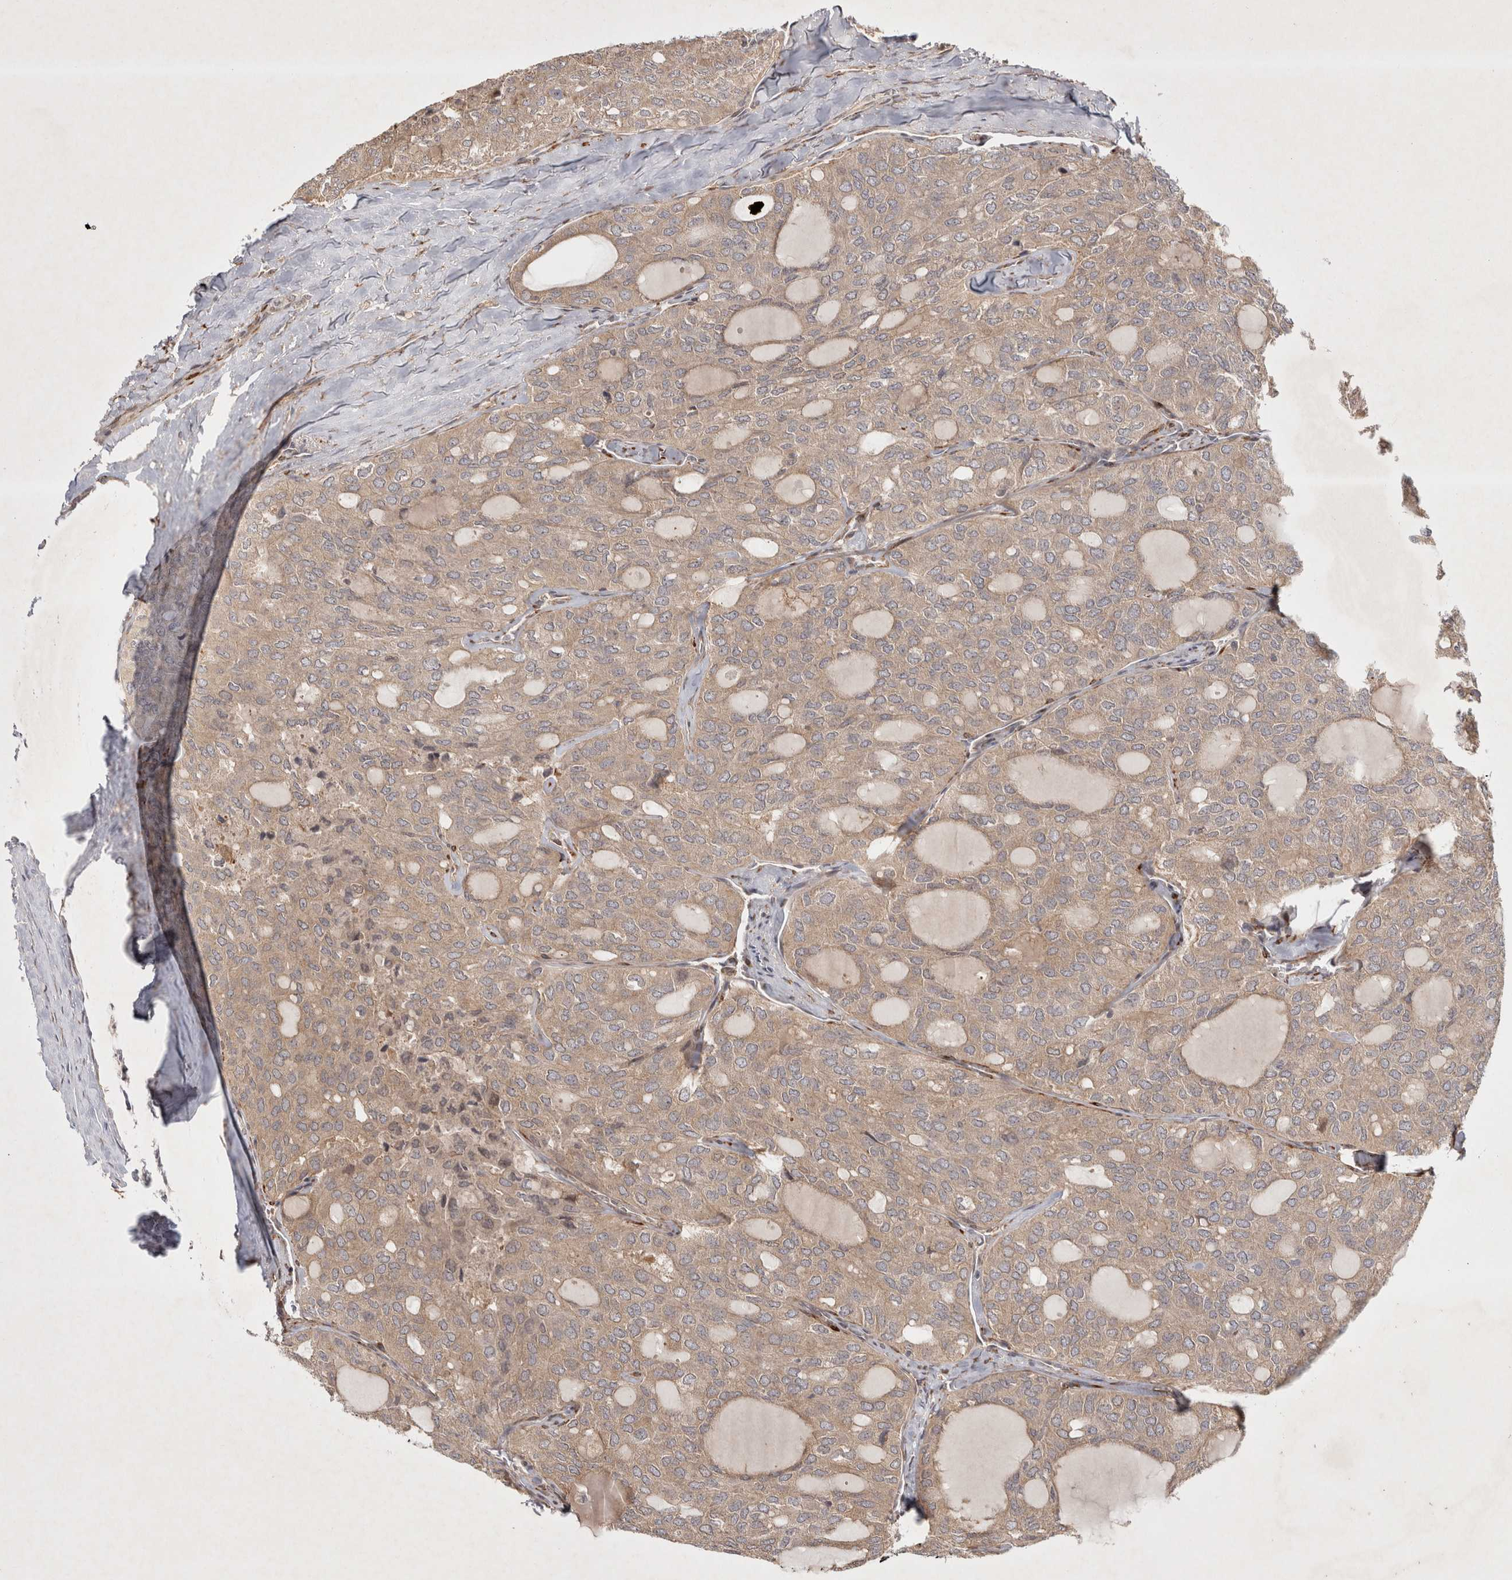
{"staining": {"intensity": "weak", "quantity": ">75%", "location": "cytoplasmic/membranous"}, "tissue": "thyroid cancer", "cell_type": "Tumor cells", "image_type": "cancer", "snomed": [{"axis": "morphology", "description": "Follicular adenoma carcinoma, NOS"}, {"axis": "topography", "description": "Thyroid gland"}], "caption": "A brown stain shows weak cytoplasmic/membranous expression of a protein in human thyroid cancer tumor cells.", "gene": "ZNF318", "patient": {"sex": "male", "age": 75}}